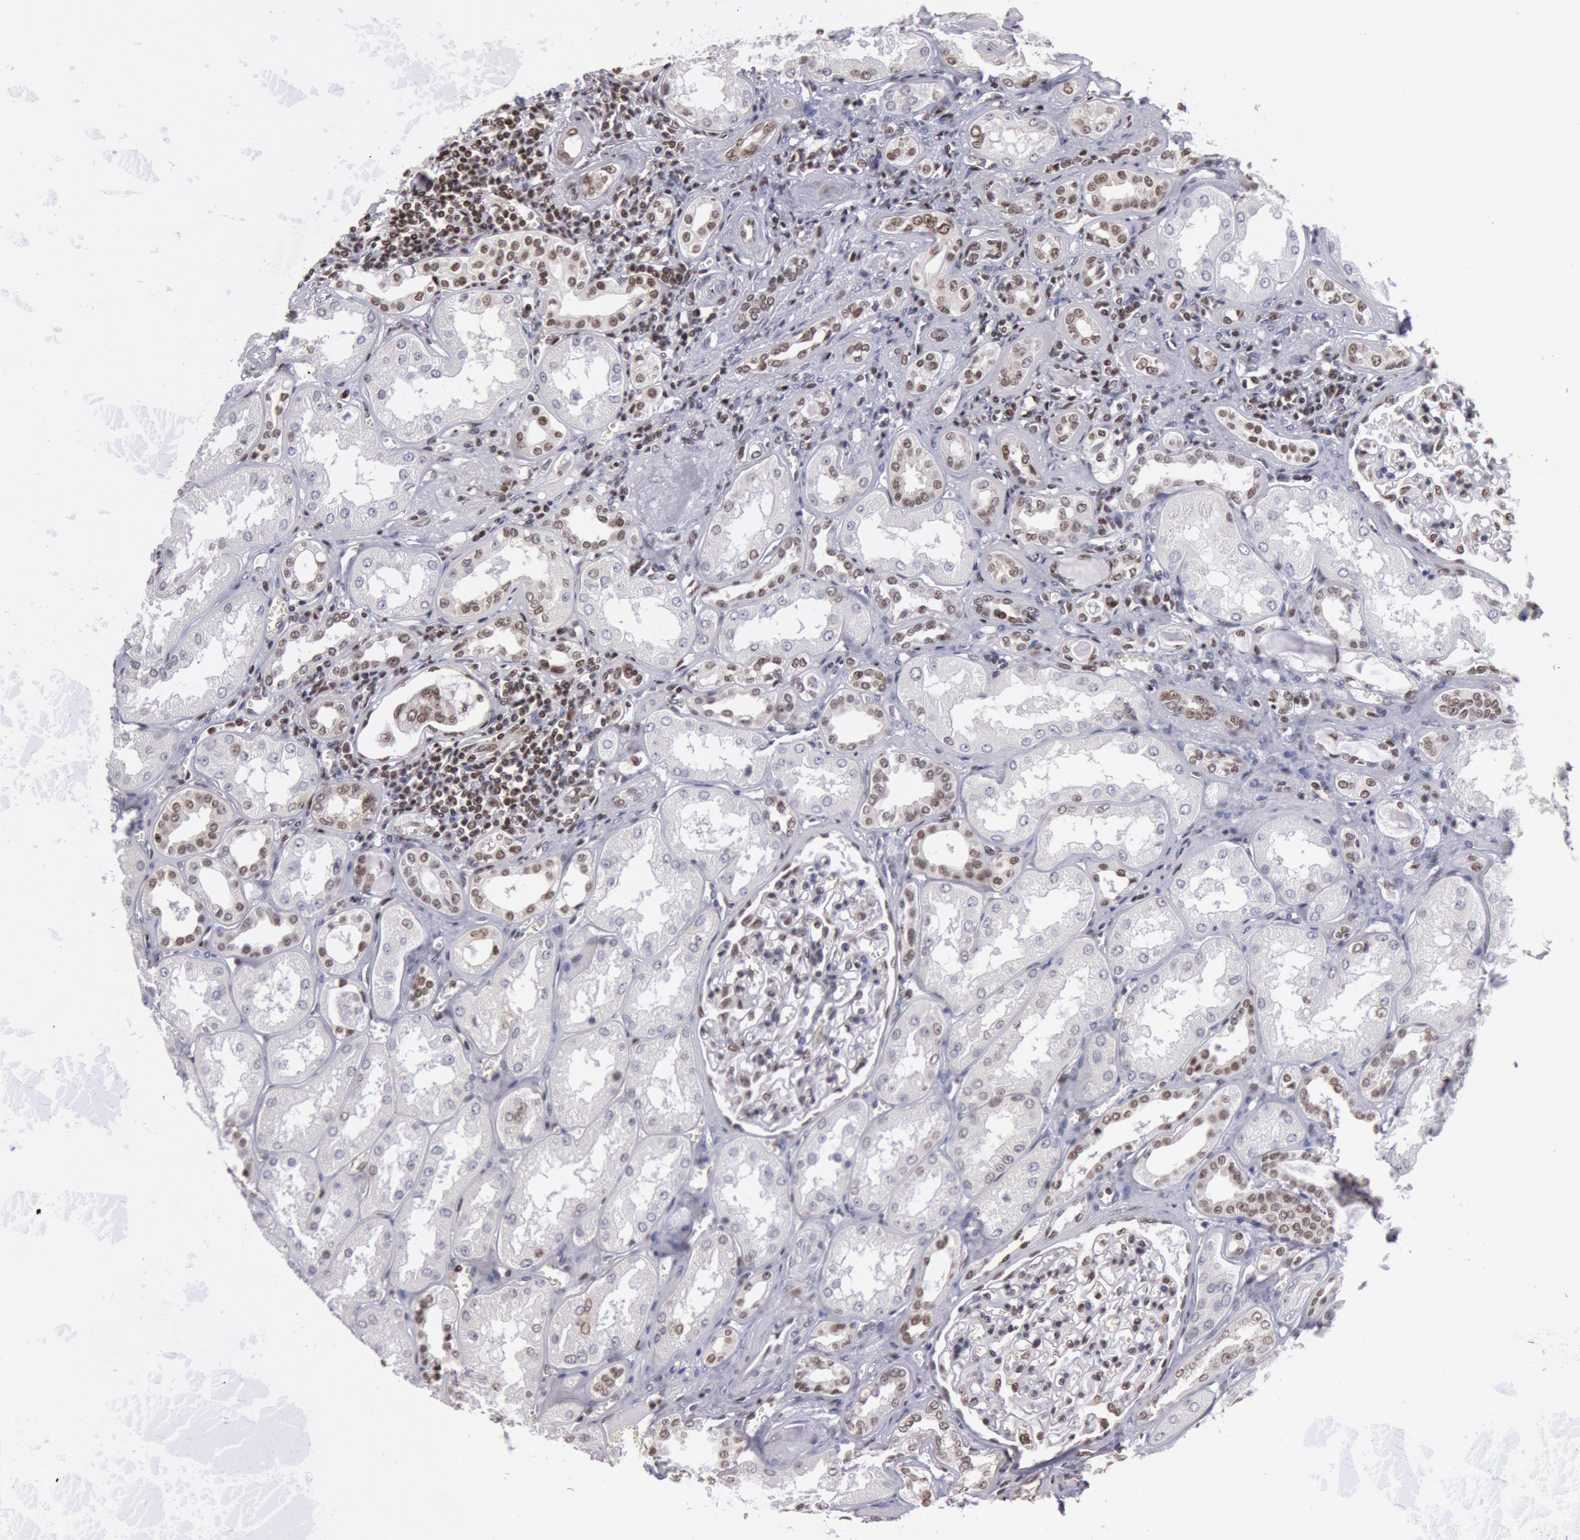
{"staining": {"intensity": "moderate", "quantity": "25%-75%", "location": "nuclear"}, "tissue": "kidney", "cell_type": "Cells in glomeruli", "image_type": "normal", "snomed": [{"axis": "morphology", "description": "Normal tissue, NOS"}, {"axis": "topography", "description": "Kidney"}], "caption": "A medium amount of moderate nuclear positivity is seen in approximately 25%-75% of cells in glomeruli in benign kidney. Nuclei are stained in blue.", "gene": "NKAP", "patient": {"sex": "male", "age": 61}}